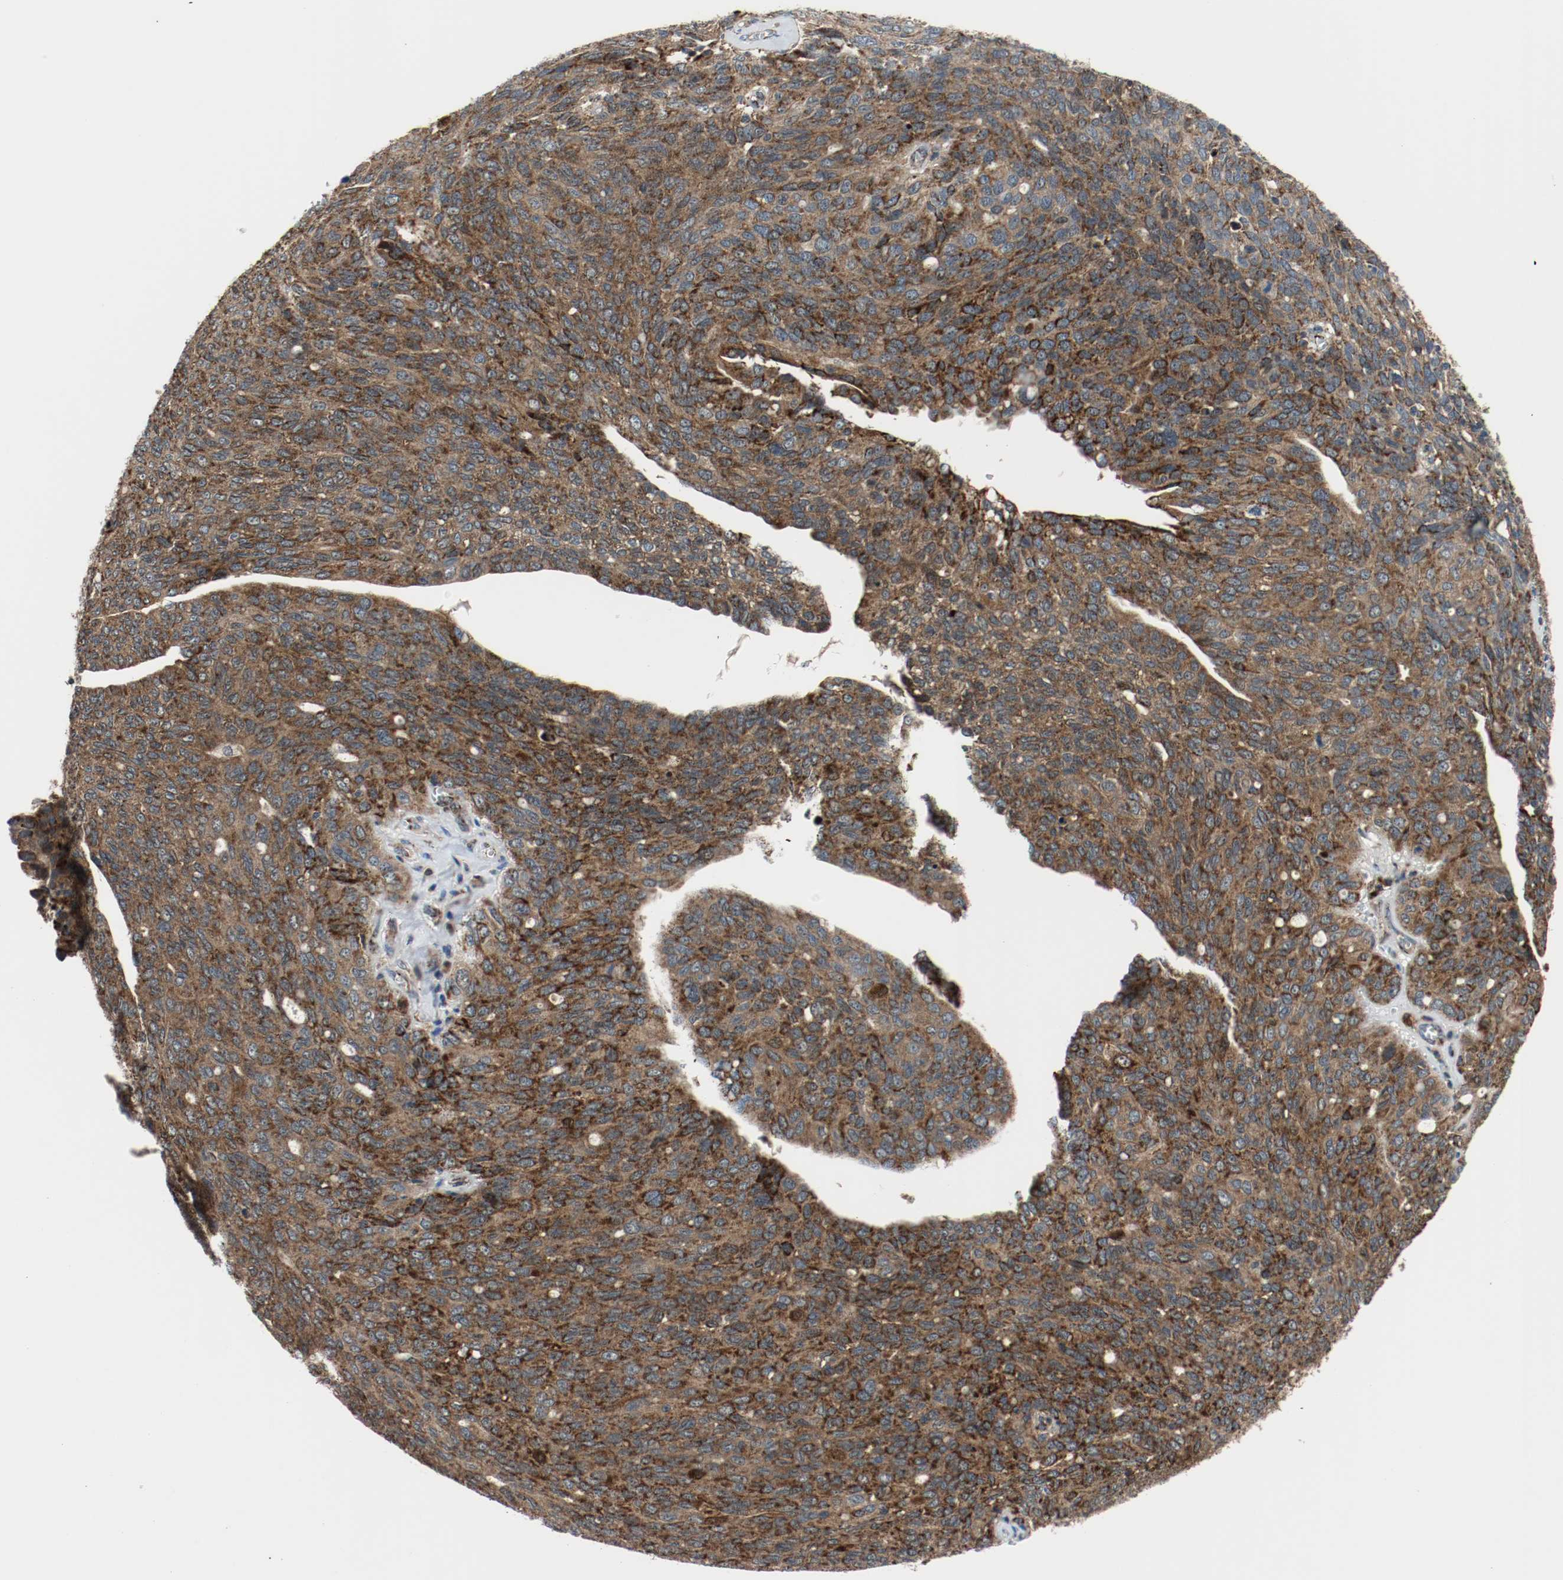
{"staining": {"intensity": "strong", "quantity": ">75%", "location": "cytoplasmic/membranous"}, "tissue": "ovarian cancer", "cell_type": "Tumor cells", "image_type": "cancer", "snomed": [{"axis": "morphology", "description": "Carcinoma, endometroid"}, {"axis": "topography", "description": "Ovary"}], "caption": "Protein expression analysis of endometroid carcinoma (ovarian) demonstrates strong cytoplasmic/membranous positivity in approximately >75% of tumor cells.", "gene": "TXNRD1", "patient": {"sex": "female", "age": 60}}